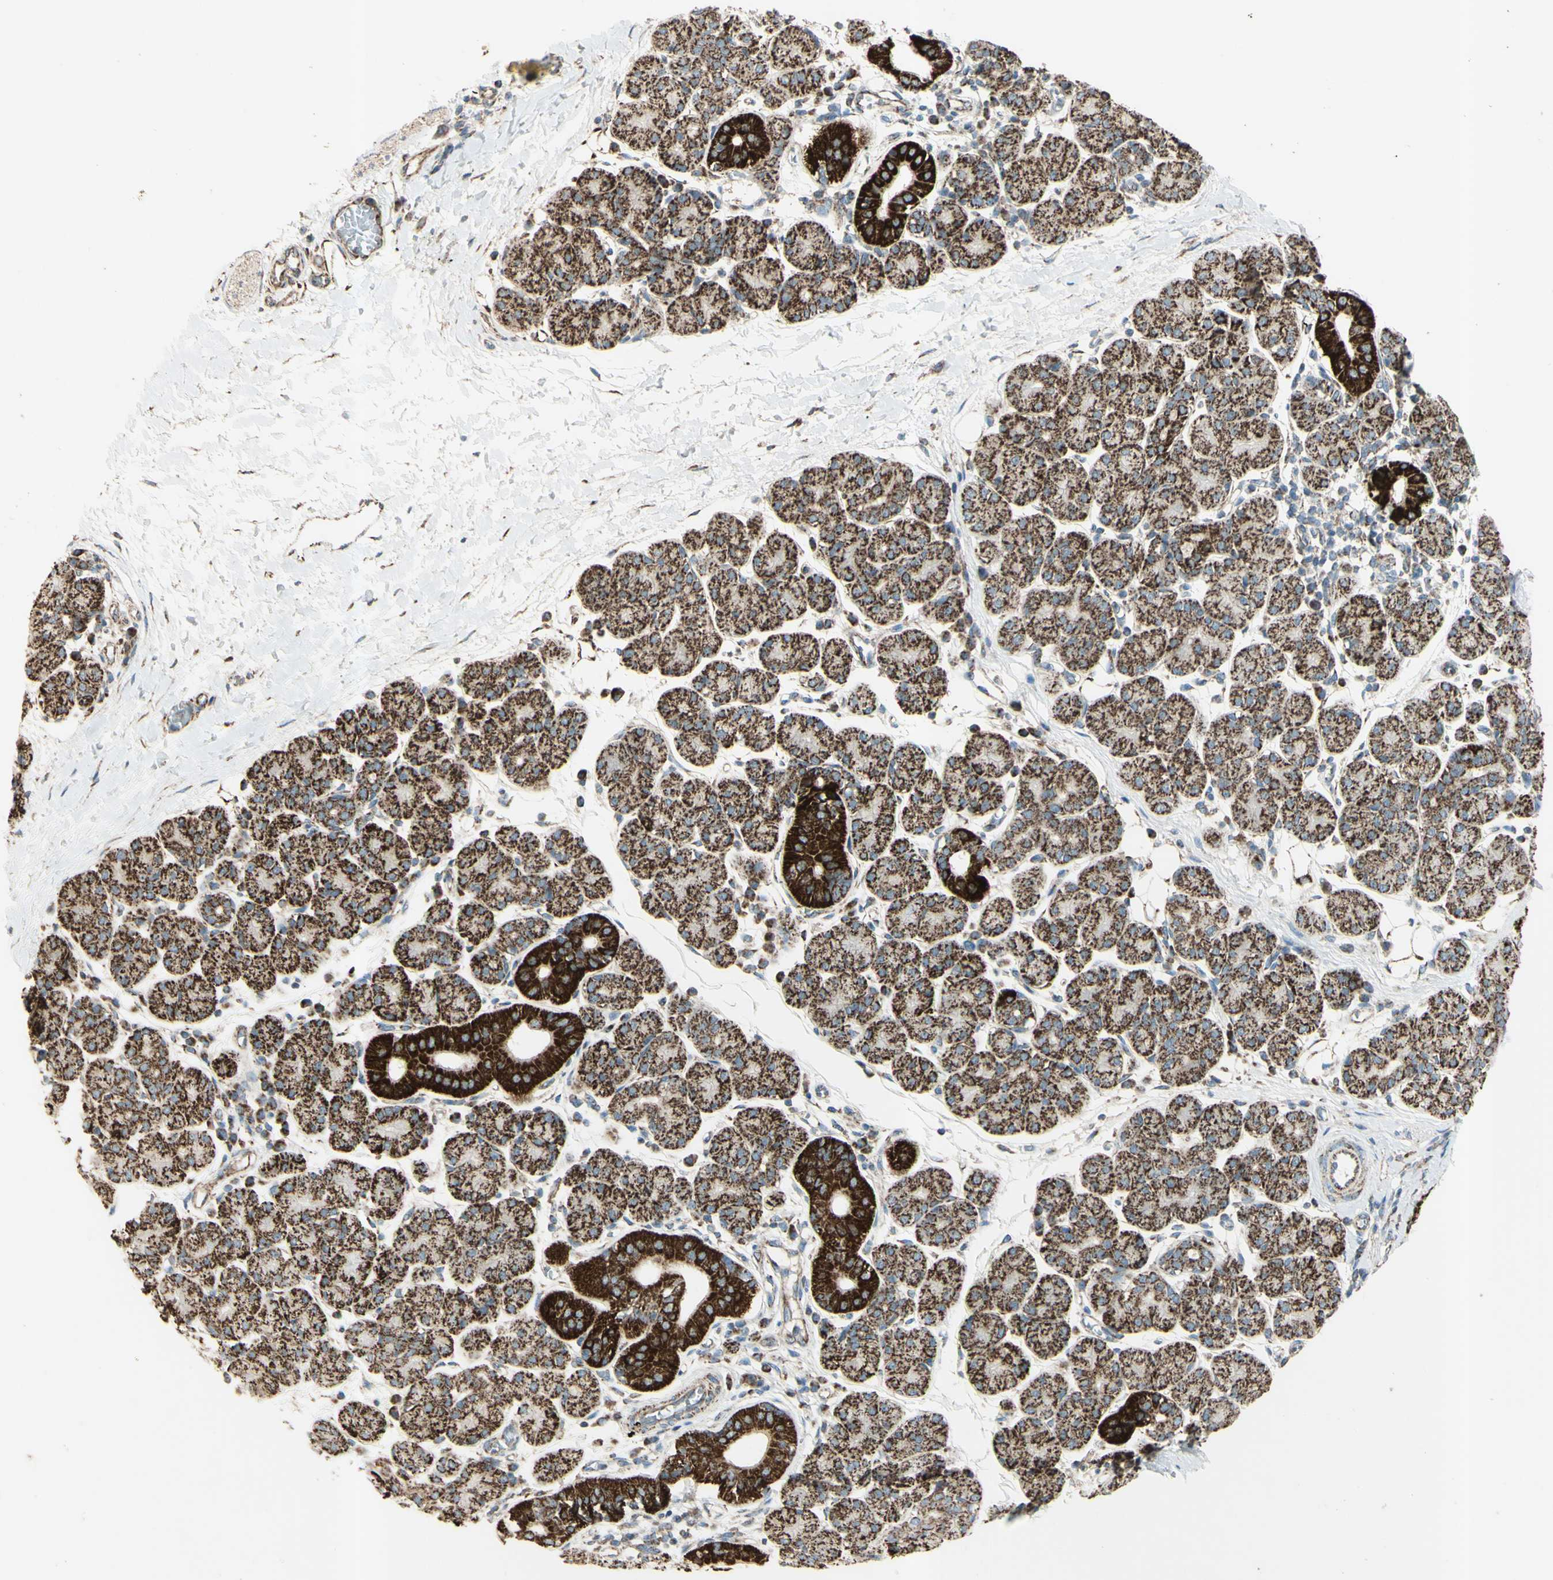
{"staining": {"intensity": "strong", "quantity": ">75%", "location": "cytoplasmic/membranous"}, "tissue": "salivary gland", "cell_type": "Glandular cells", "image_type": "normal", "snomed": [{"axis": "morphology", "description": "Normal tissue, NOS"}, {"axis": "morphology", "description": "Inflammation, NOS"}, {"axis": "topography", "description": "Lymph node"}, {"axis": "topography", "description": "Salivary gland"}], "caption": "This histopathology image exhibits immunohistochemistry (IHC) staining of unremarkable salivary gland, with high strong cytoplasmic/membranous positivity in approximately >75% of glandular cells.", "gene": "RHOT1", "patient": {"sex": "male", "age": 3}}